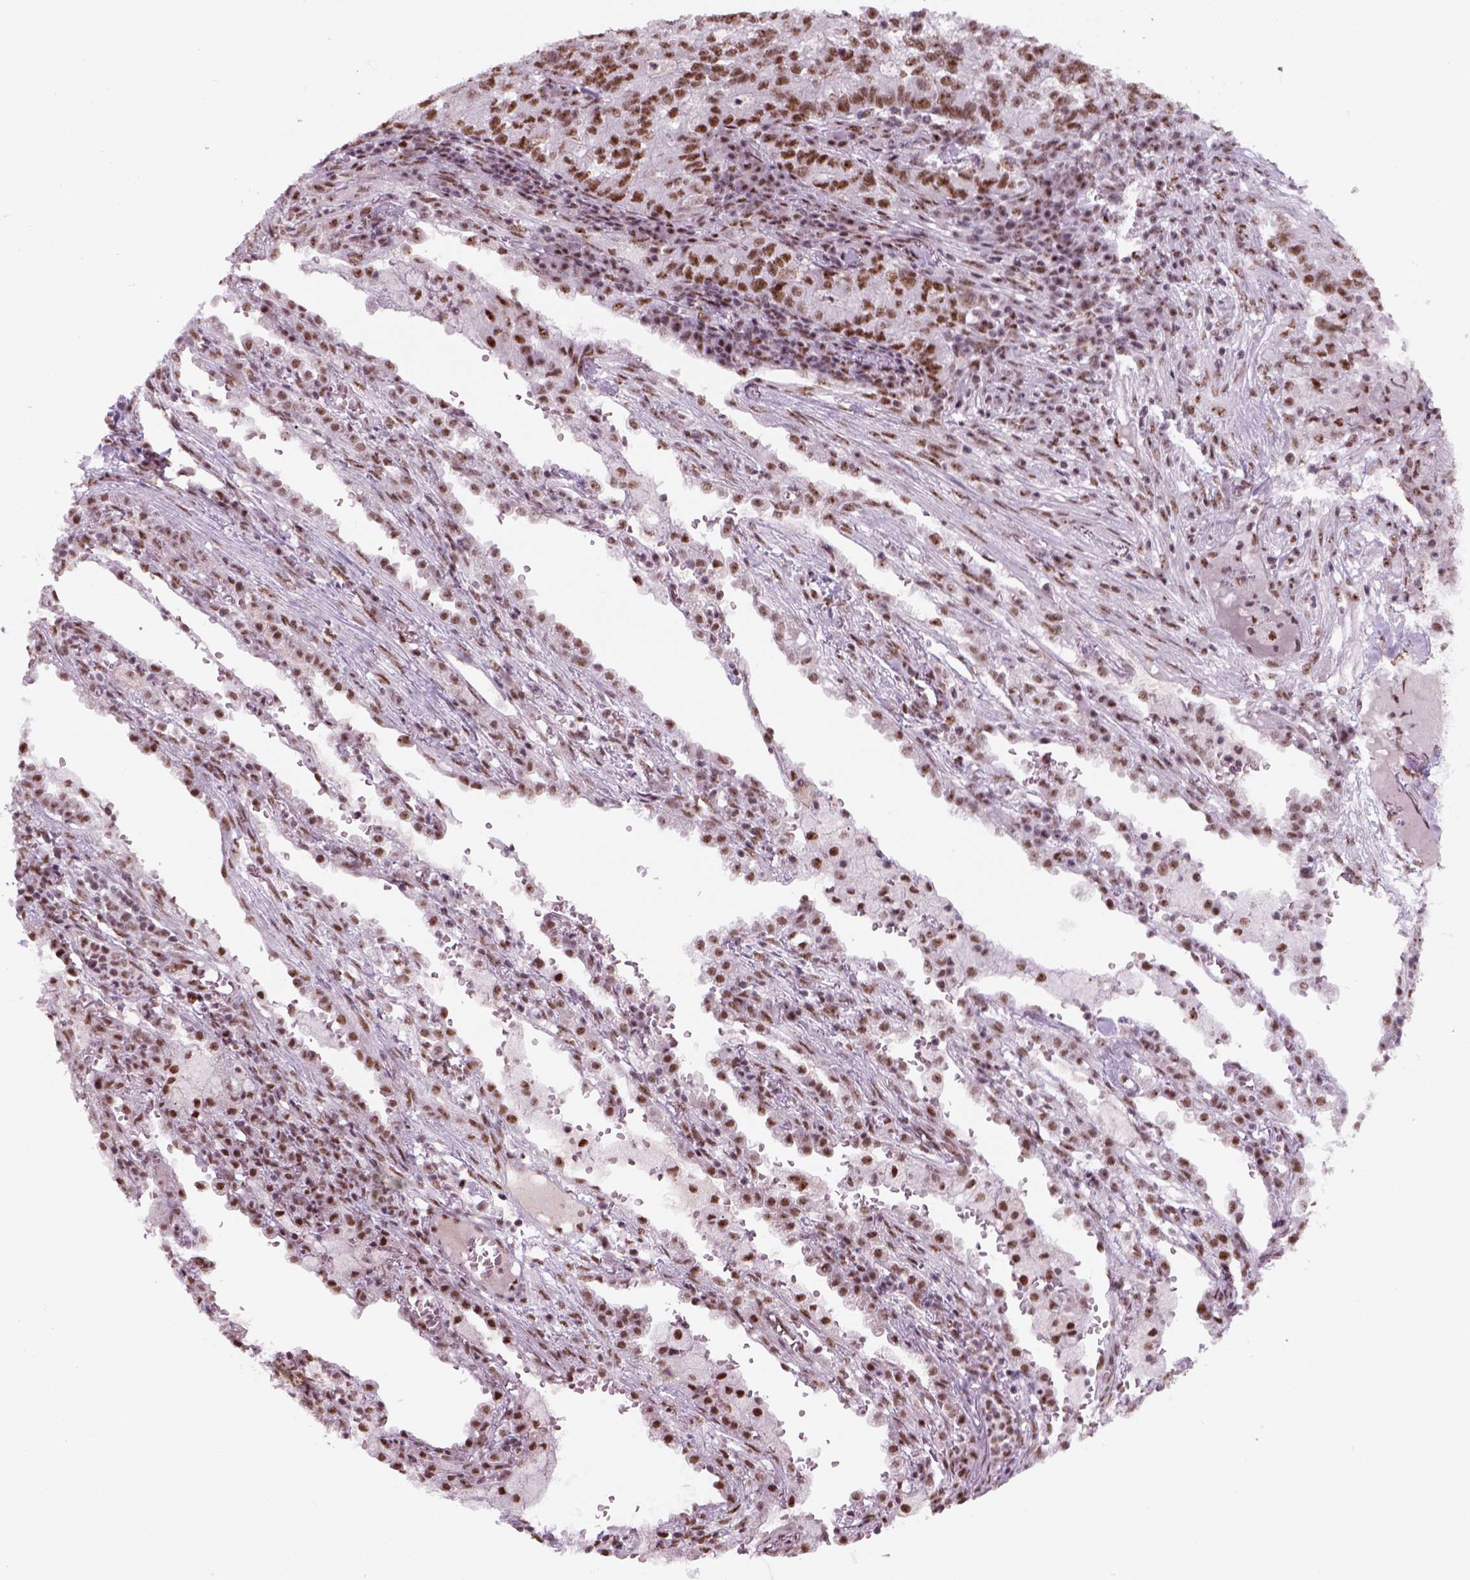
{"staining": {"intensity": "moderate", "quantity": ">75%", "location": "nuclear"}, "tissue": "lung cancer", "cell_type": "Tumor cells", "image_type": "cancer", "snomed": [{"axis": "morphology", "description": "Adenocarcinoma, NOS"}, {"axis": "topography", "description": "Lung"}], "caption": "Lung cancer (adenocarcinoma) stained with IHC demonstrates moderate nuclear positivity in approximately >75% of tumor cells.", "gene": "GTF2F1", "patient": {"sex": "male", "age": 57}}